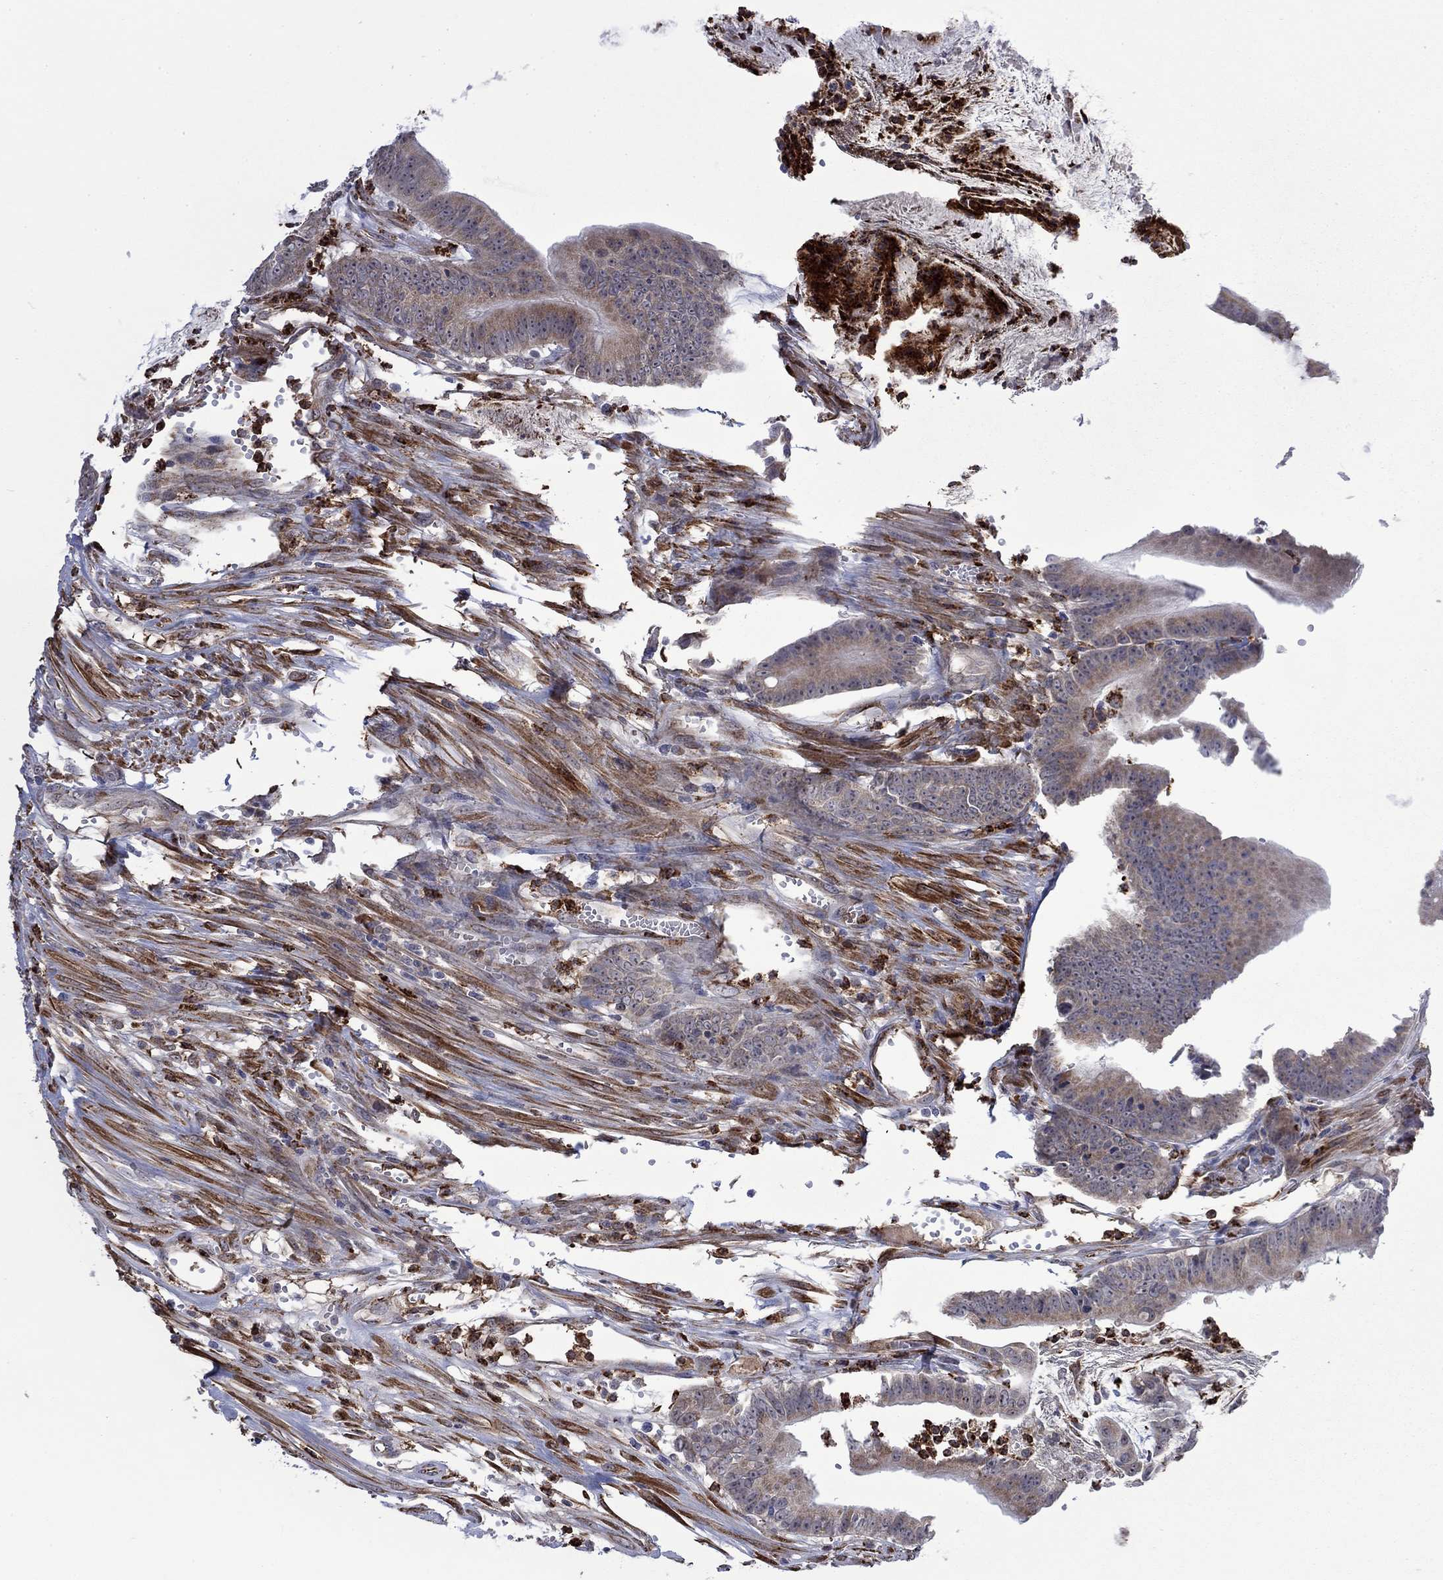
{"staining": {"intensity": "weak", "quantity": "25%-75%", "location": "cytoplasmic/membranous"}, "tissue": "colorectal cancer", "cell_type": "Tumor cells", "image_type": "cancer", "snomed": [{"axis": "morphology", "description": "Adenocarcinoma, NOS"}, {"axis": "topography", "description": "Colon"}], "caption": "Colorectal cancer tissue shows weak cytoplasmic/membranous positivity in approximately 25%-75% of tumor cells The staining was performed using DAB to visualize the protein expression in brown, while the nuclei were stained in blue with hematoxylin (Magnification: 20x).", "gene": "MTRFR", "patient": {"sex": "female", "age": 69}}